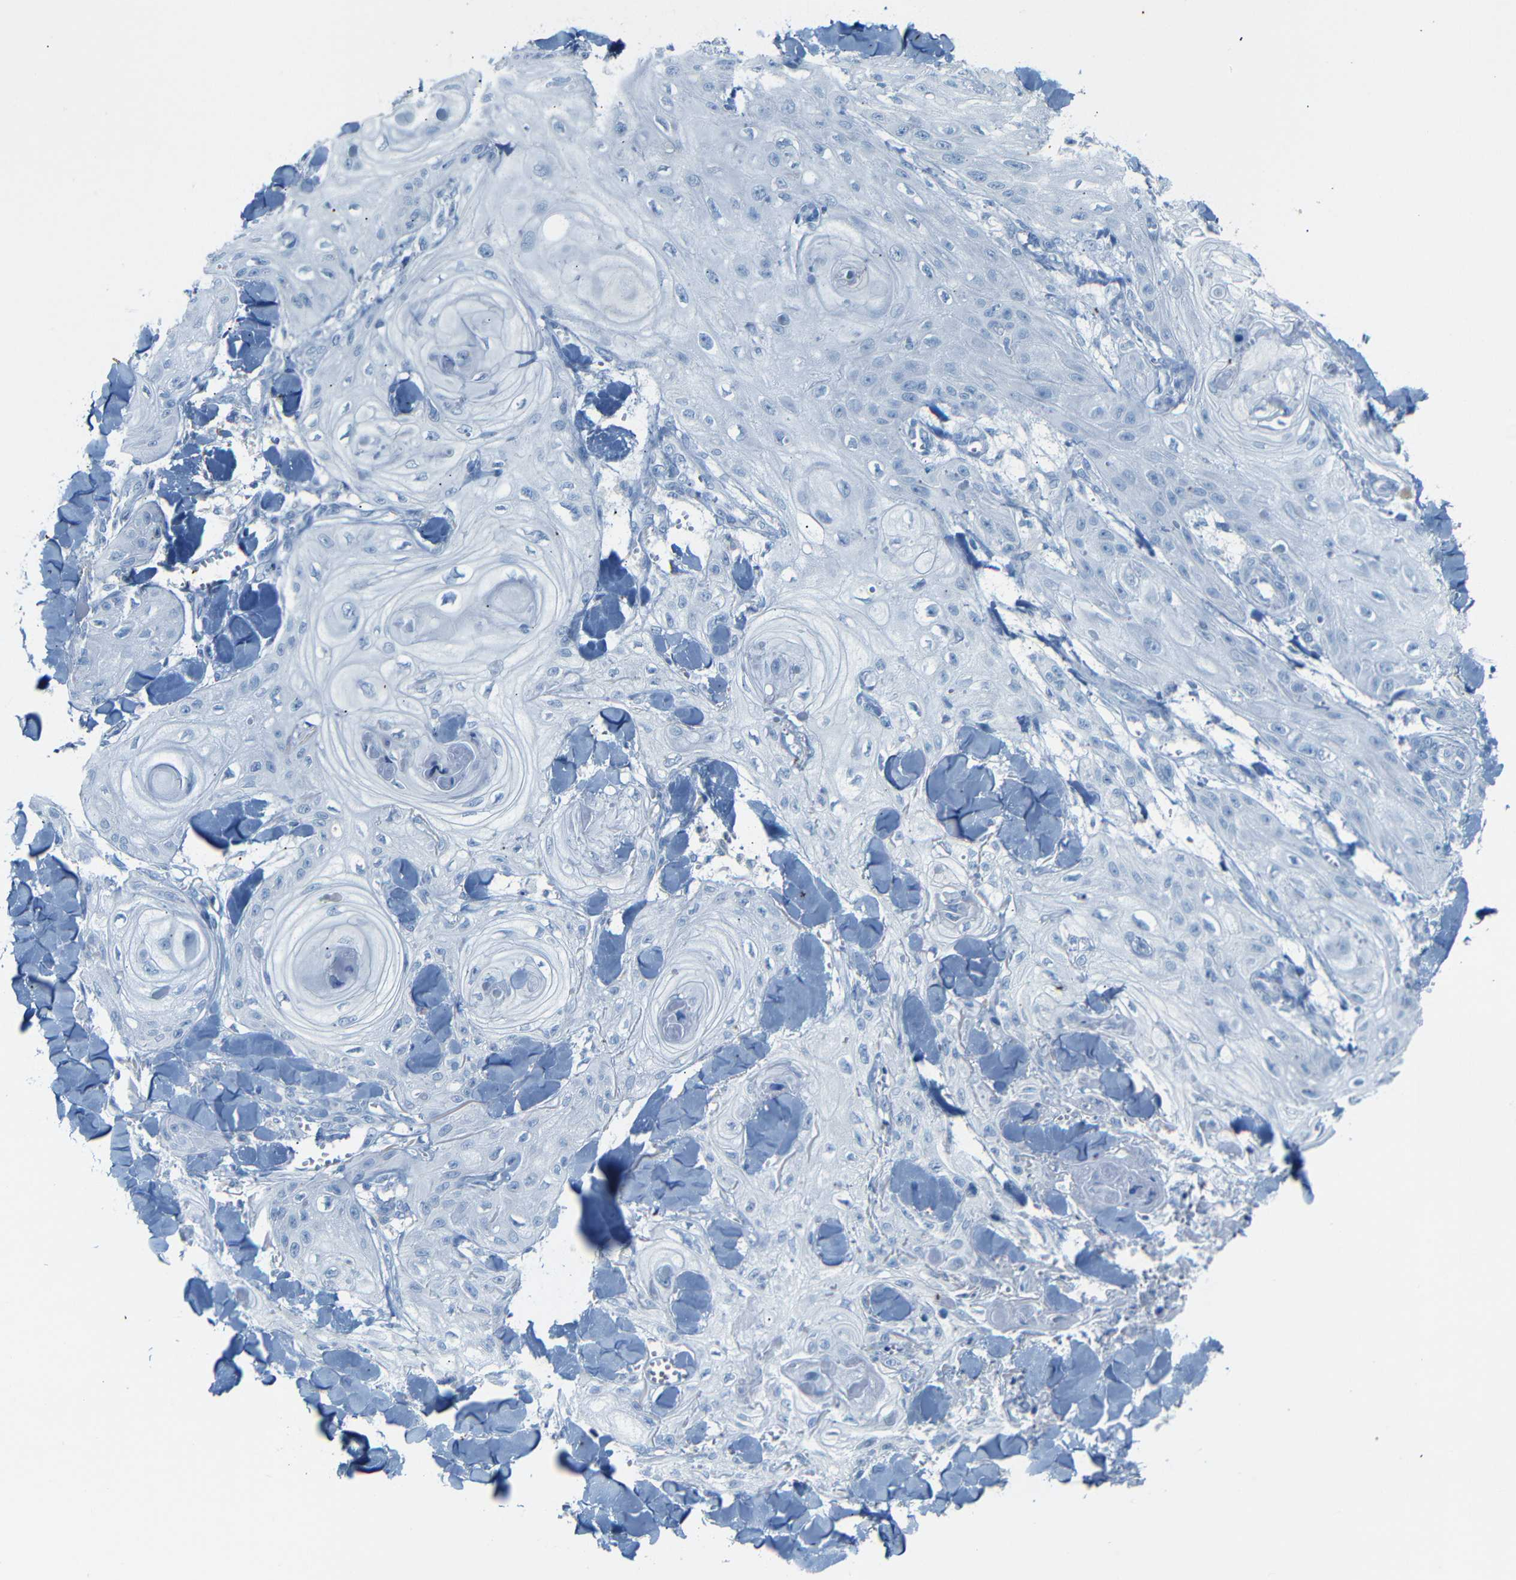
{"staining": {"intensity": "negative", "quantity": "none", "location": "none"}, "tissue": "skin cancer", "cell_type": "Tumor cells", "image_type": "cancer", "snomed": [{"axis": "morphology", "description": "Squamous cell carcinoma, NOS"}, {"axis": "topography", "description": "Skin"}], "caption": "Immunohistochemistry (IHC) image of neoplastic tissue: human skin cancer (squamous cell carcinoma) stained with DAB (3,3'-diaminobenzidine) exhibits no significant protein staining in tumor cells. The staining was performed using DAB (3,3'-diaminobenzidine) to visualize the protein expression in brown, while the nuclei were stained in blue with hematoxylin (Magnification: 20x).", "gene": "FCRL1", "patient": {"sex": "male", "age": 74}}